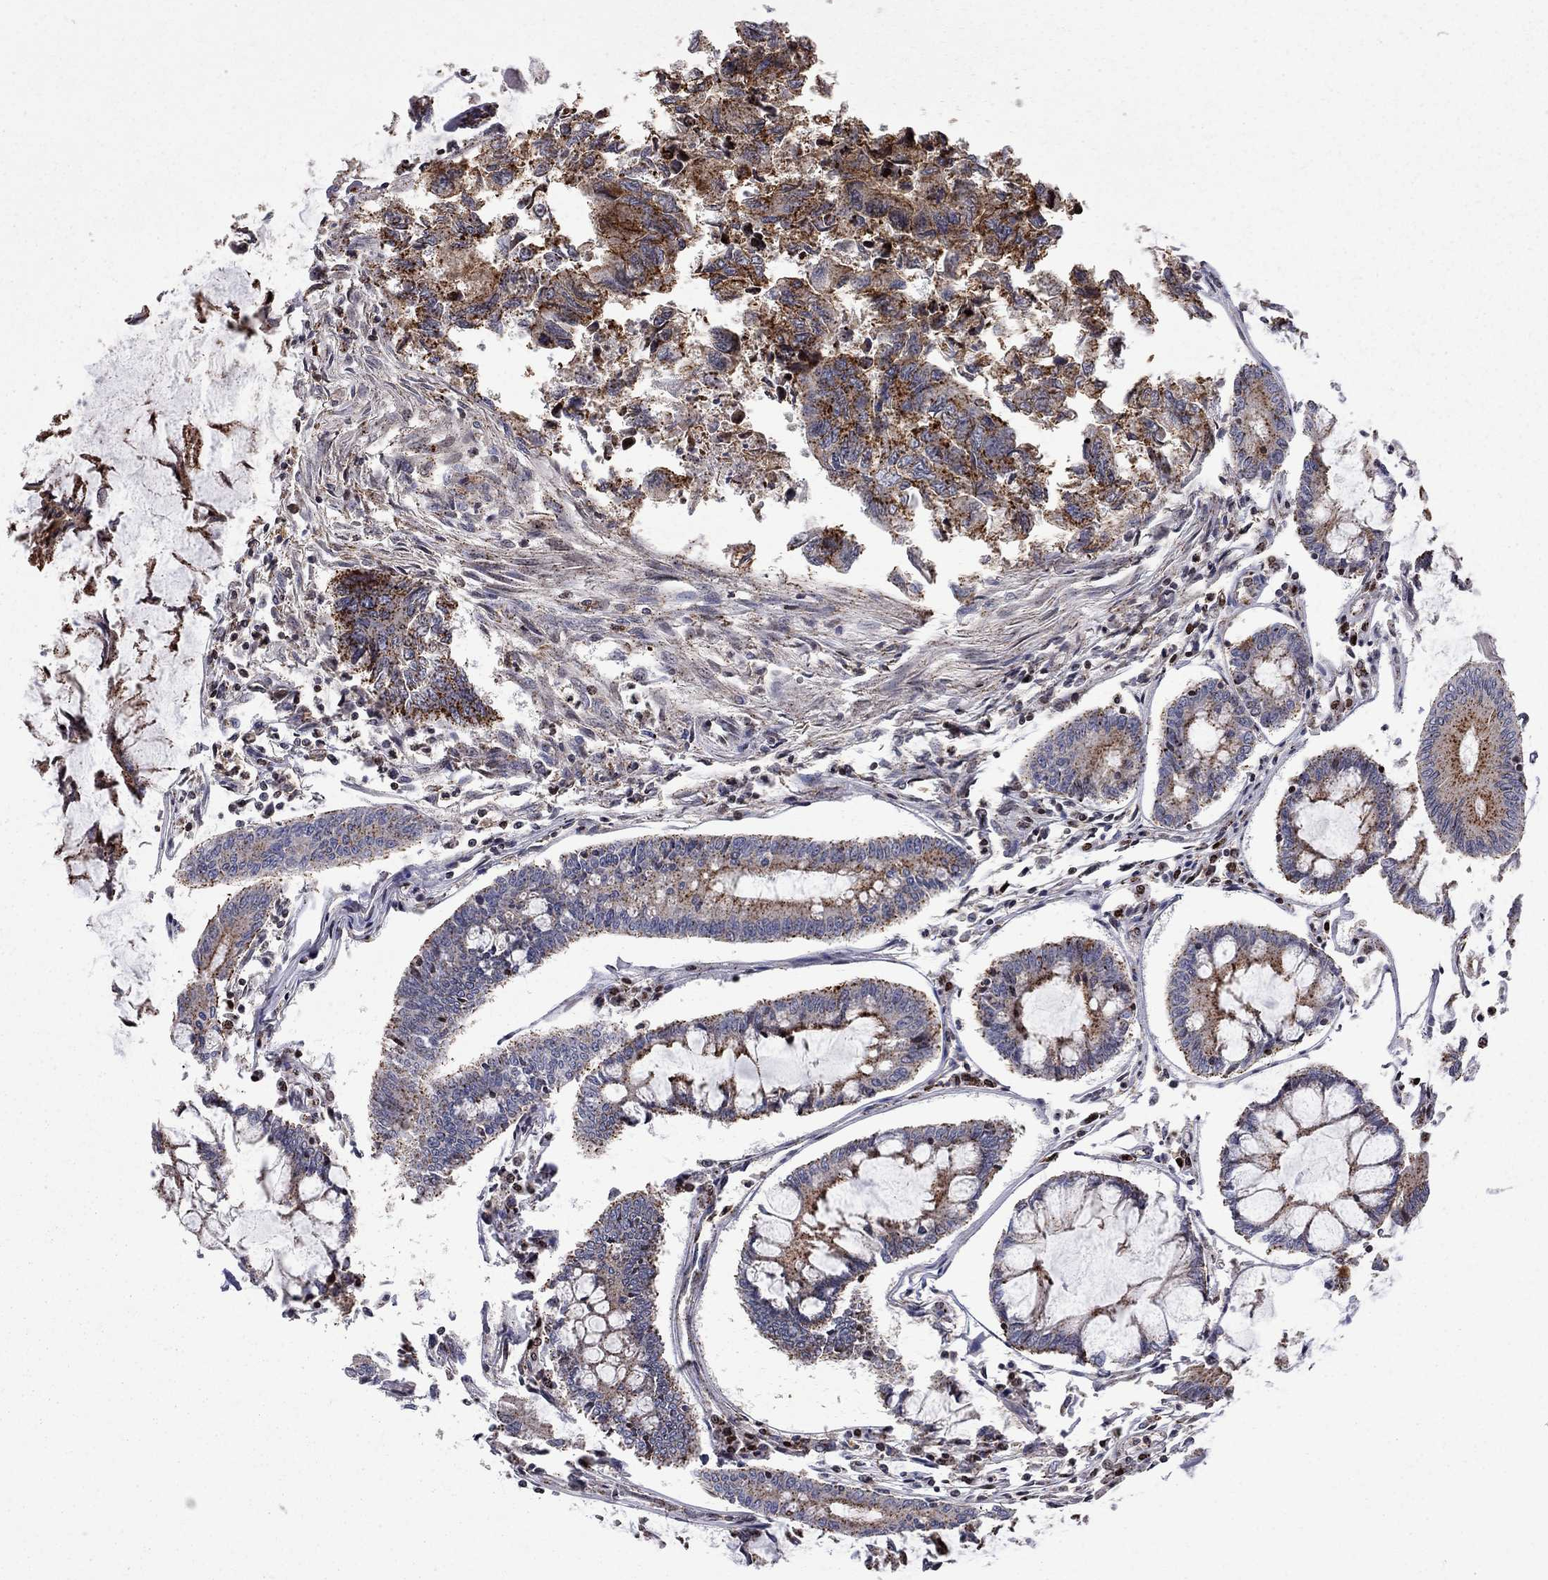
{"staining": {"intensity": "strong", "quantity": ">75%", "location": "cytoplasmic/membranous"}, "tissue": "colorectal cancer", "cell_type": "Tumor cells", "image_type": "cancer", "snomed": [{"axis": "morphology", "description": "Adenocarcinoma, NOS"}, {"axis": "topography", "description": "Colon"}], "caption": "Adenocarcinoma (colorectal) stained with a brown dye demonstrates strong cytoplasmic/membranous positive expression in approximately >75% of tumor cells.", "gene": "ERN2", "patient": {"sex": "female", "age": 65}}